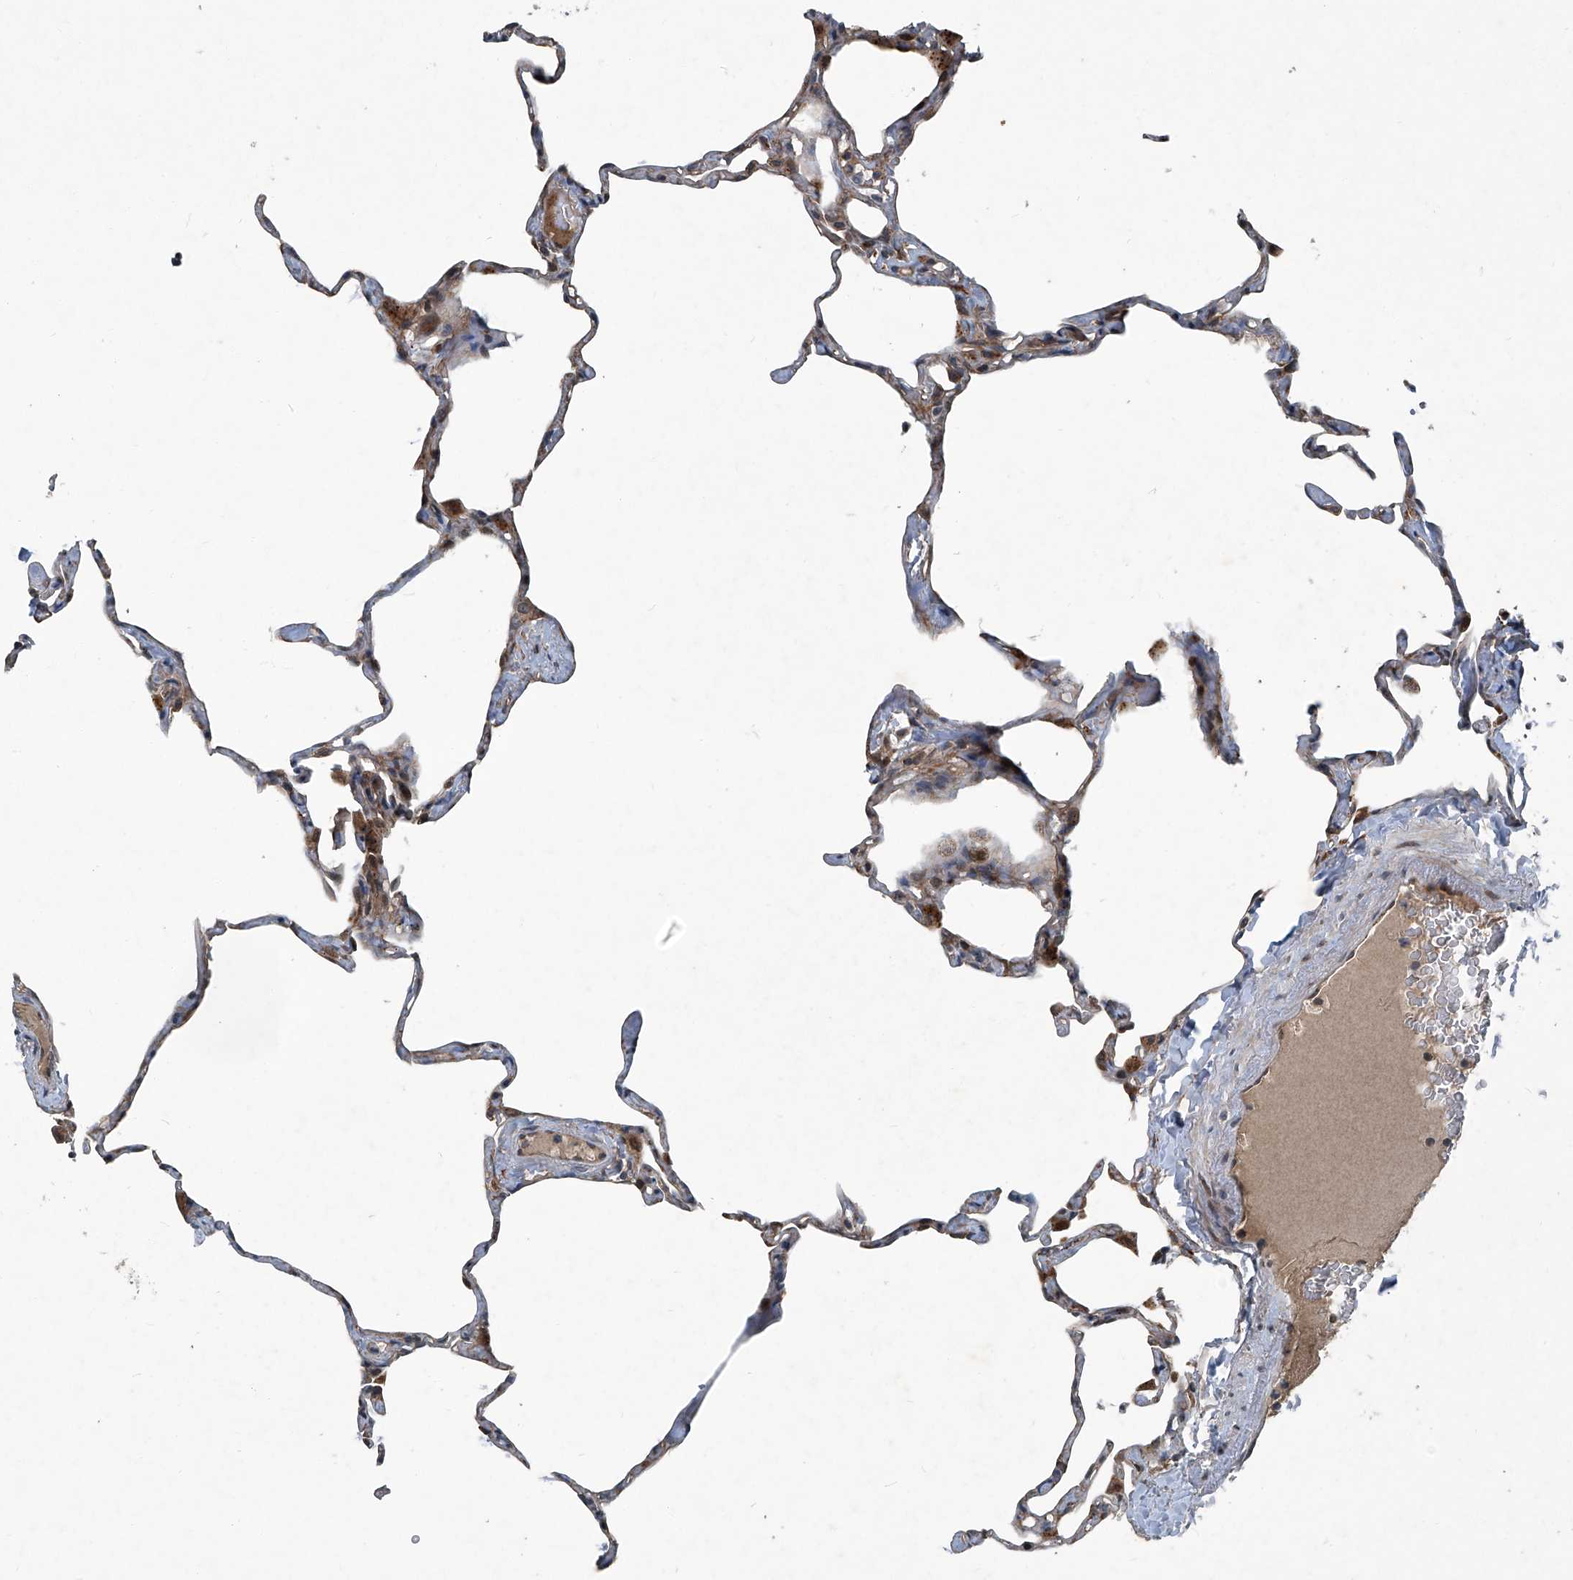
{"staining": {"intensity": "weak", "quantity": "25%-75%", "location": "cytoplasmic/membranous"}, "tissue": "lung", "cell_type": "Alveolar cells", "image_type": "normal", "snomed": [{"axis": "morphology", "description": "Normal tissue, NOS"}, {"axis": "topography", "description": "Lung"}], "caption": "Immunohistochemistry (IHC) of benign human lung reveals low levels of weak cytoplasmic/membranous positivity in about 25%-75% of alveolar cells. The protein of interest is stained brown, and the nuclei are stained in blue (DAB IHC with brightfield microscopy, high magnification).", "gene": "SENP2", "patient": {"sex": "male", "age": 65}}